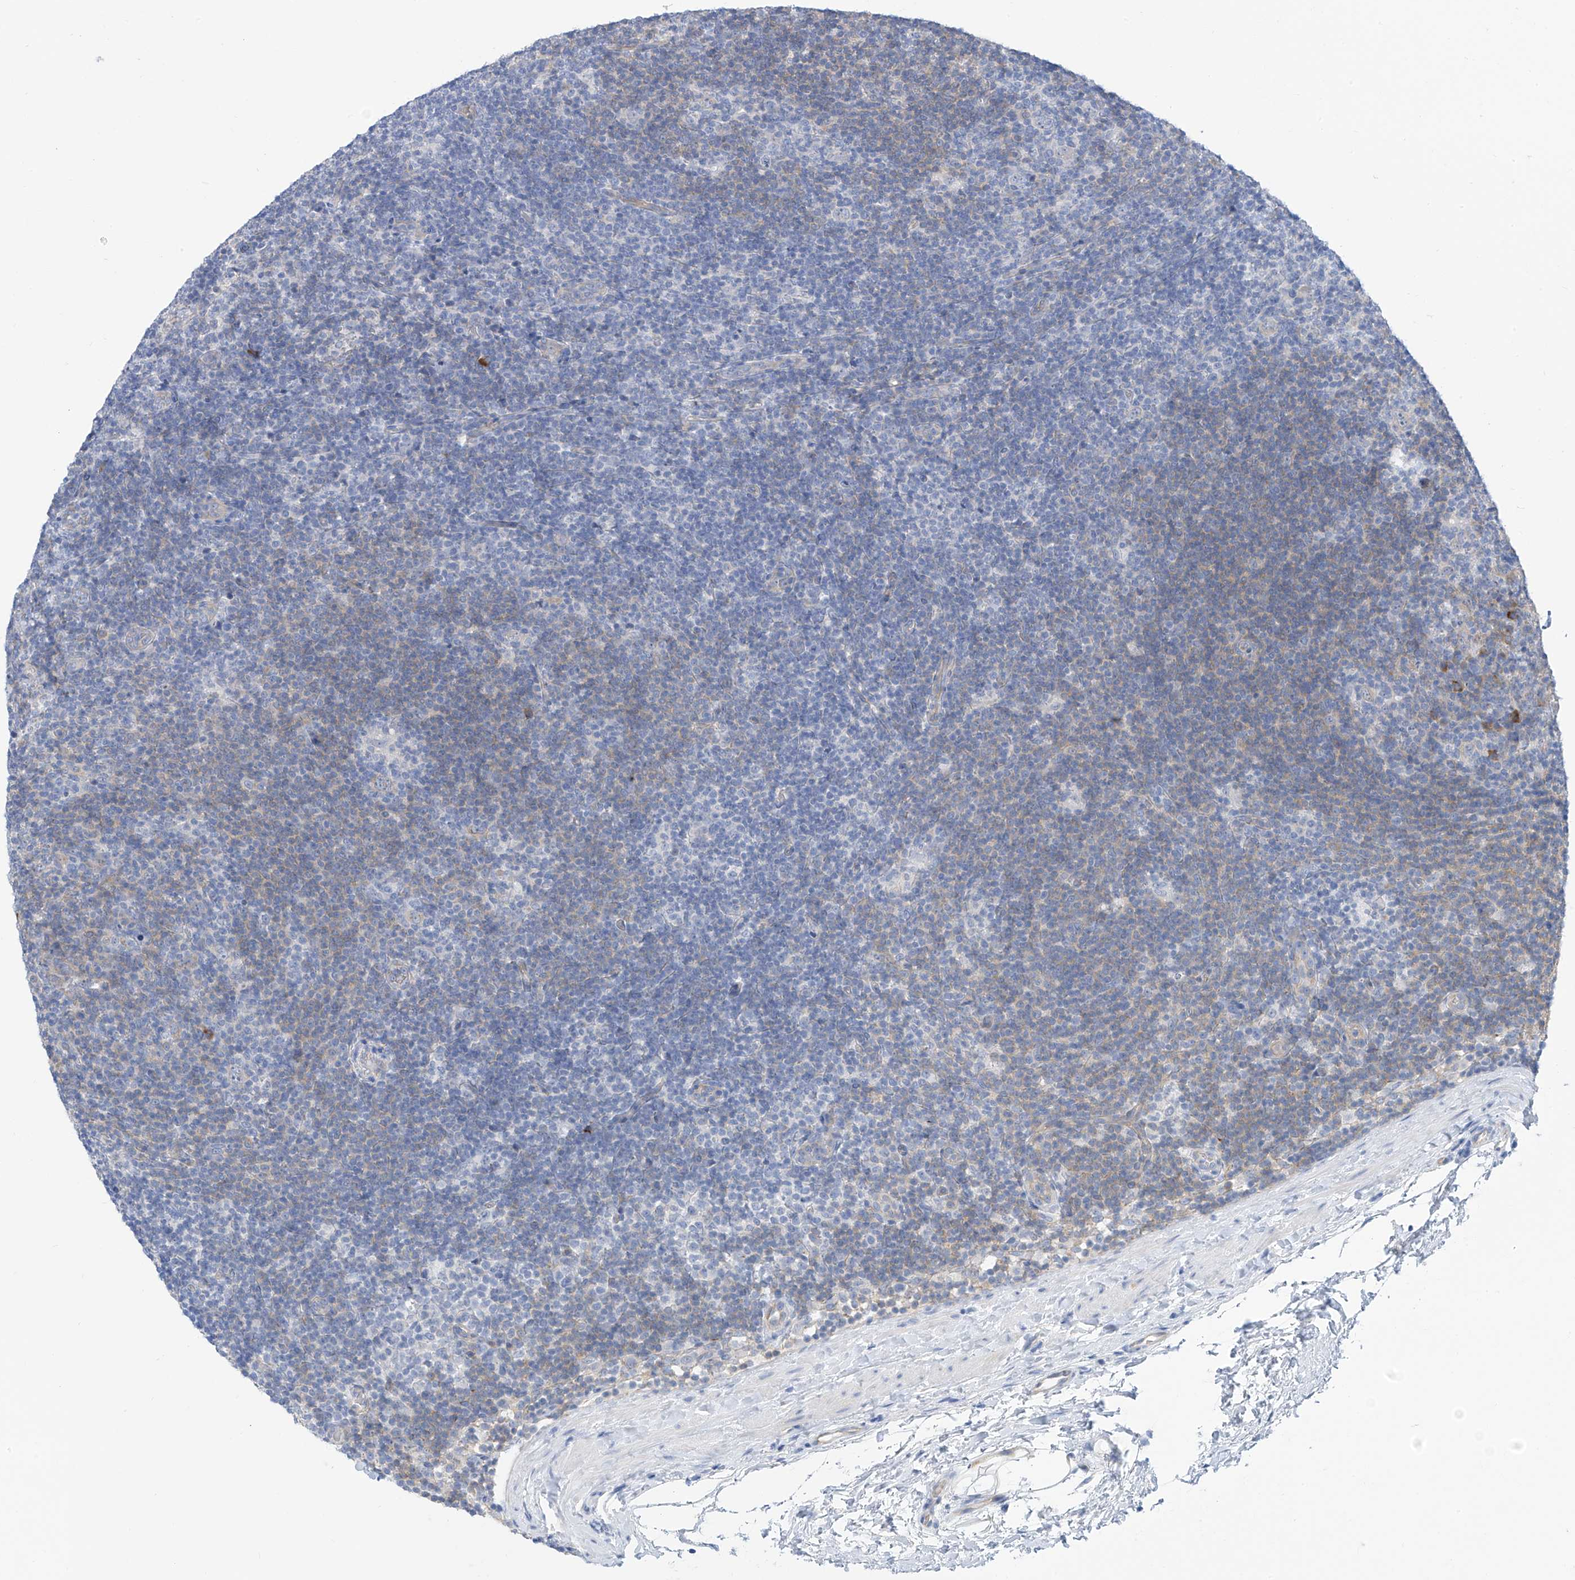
{"staining": {"intensity": "negative", "quantity": "none", "location": "none"}, "tissue": "lymphoma", "cell_type": "Tumor cells", "image_type": "cancer", "snomed": [{"axis": "morphology", "description": "Hodgkin's disease, NOS"}, {"axis": "topography", "description": "Lymph node"}], "caption": "Tumor cells show no significant protein positivity in Hodgkin's disease. (DAB (3,3'-diaminobenzidine) IHC visualized using brightfield microscopy, high magnification).", "gene": "PIK3C2B", "patient": {"sex": "female", "age": 57}}